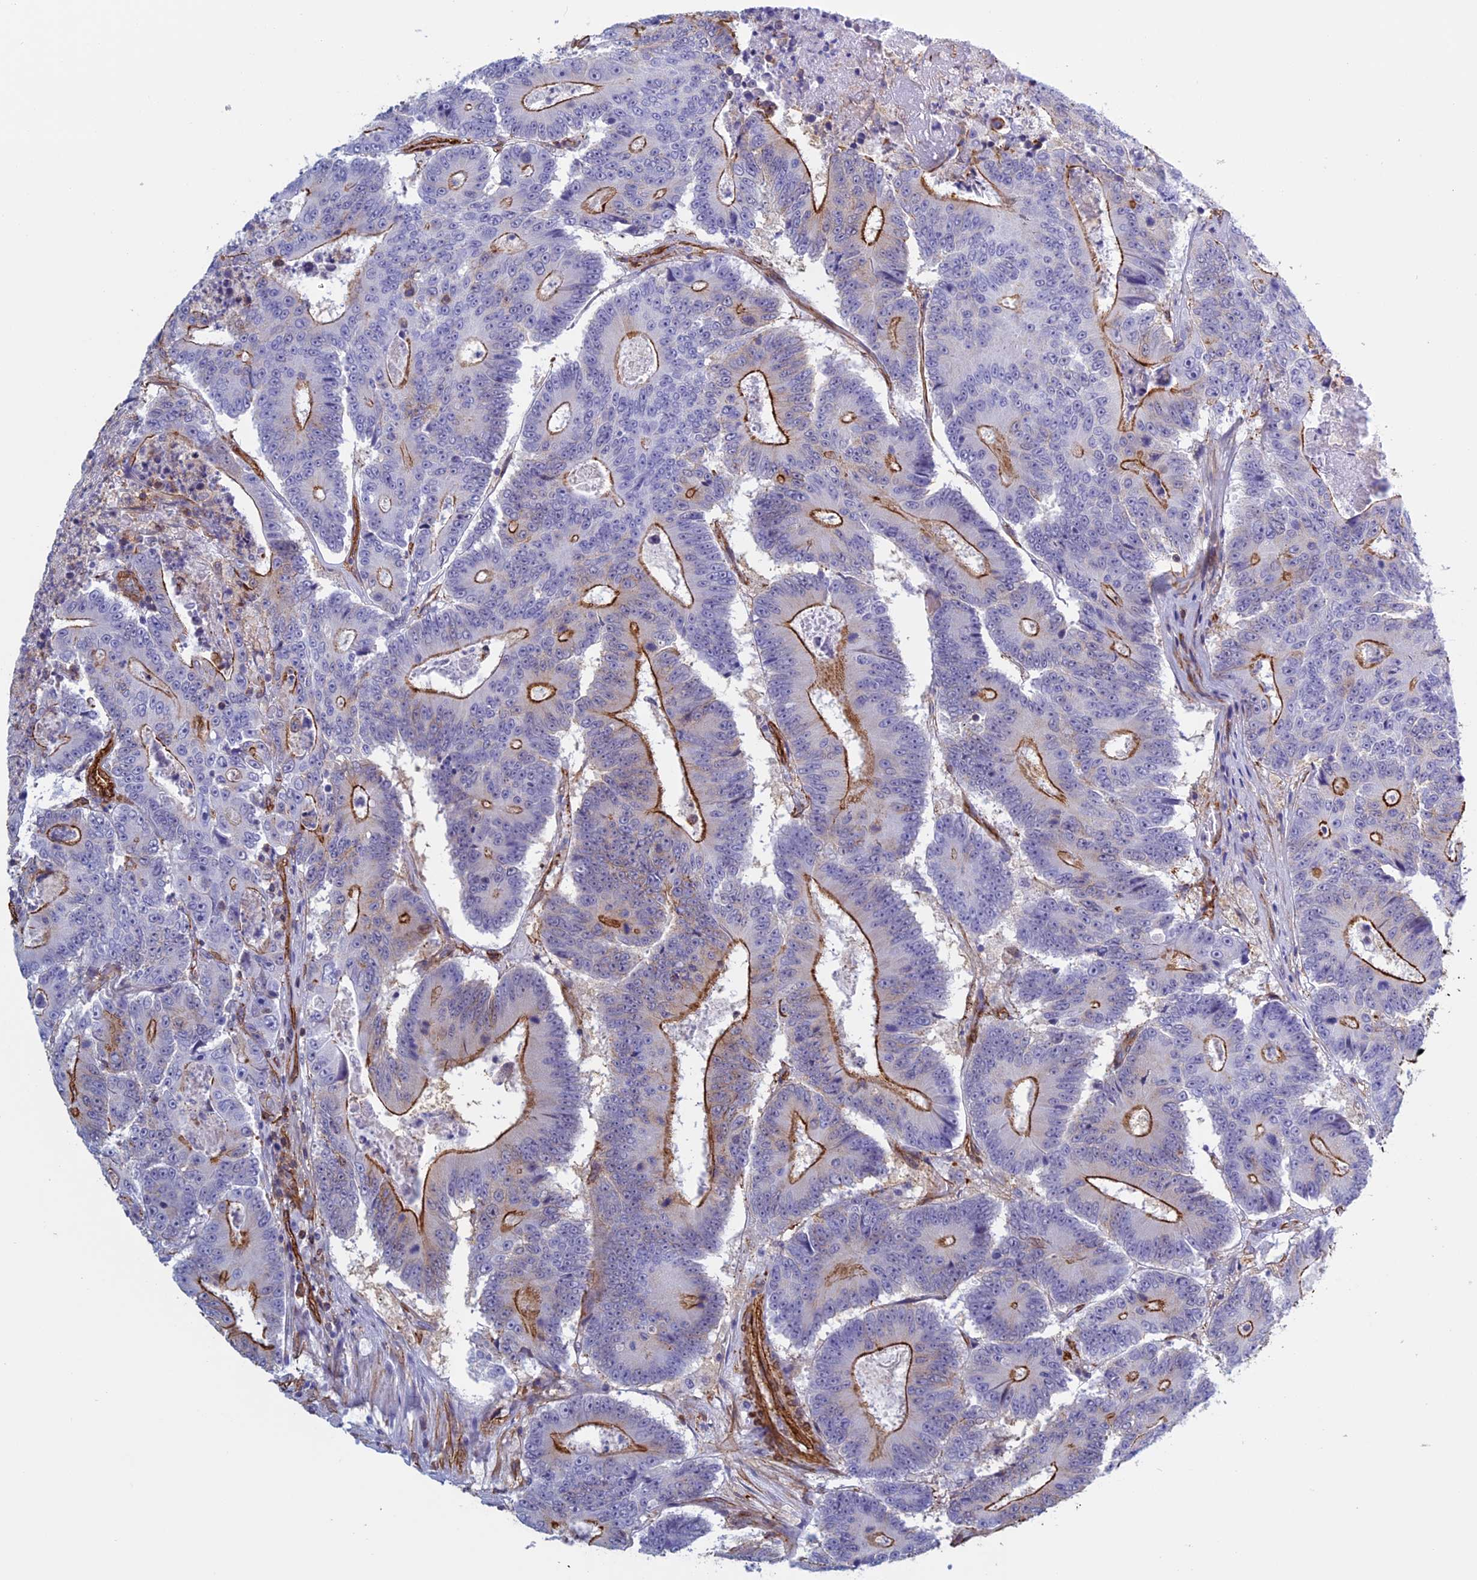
{"staining": {"intensity": "strong", "quantity": "25%-75%", "location": "cytoplasmic/membranous"}, "tissue": "colorectal cancer", "cell_type": "Tumor cells", "image_type": "cancer", "snomed": [{"axis": "morphology", "description": "Adenocarcinoma, NOS"}, {"axis": "topography", "description": "Colon"}], "caption": "IHC image of neoplastic tissue: human colorectal cancer (adenocarcinoma) stained using immunohistochemistry (IHC) displays high levels of strong protein expression localized specifically in the cytoplasmic/membranous of tumor cells, appearing as a cytoplasmic/membranous brown color.", "gene": "ANGPTL2", "patient": {"sex": "male", "age": 83}}